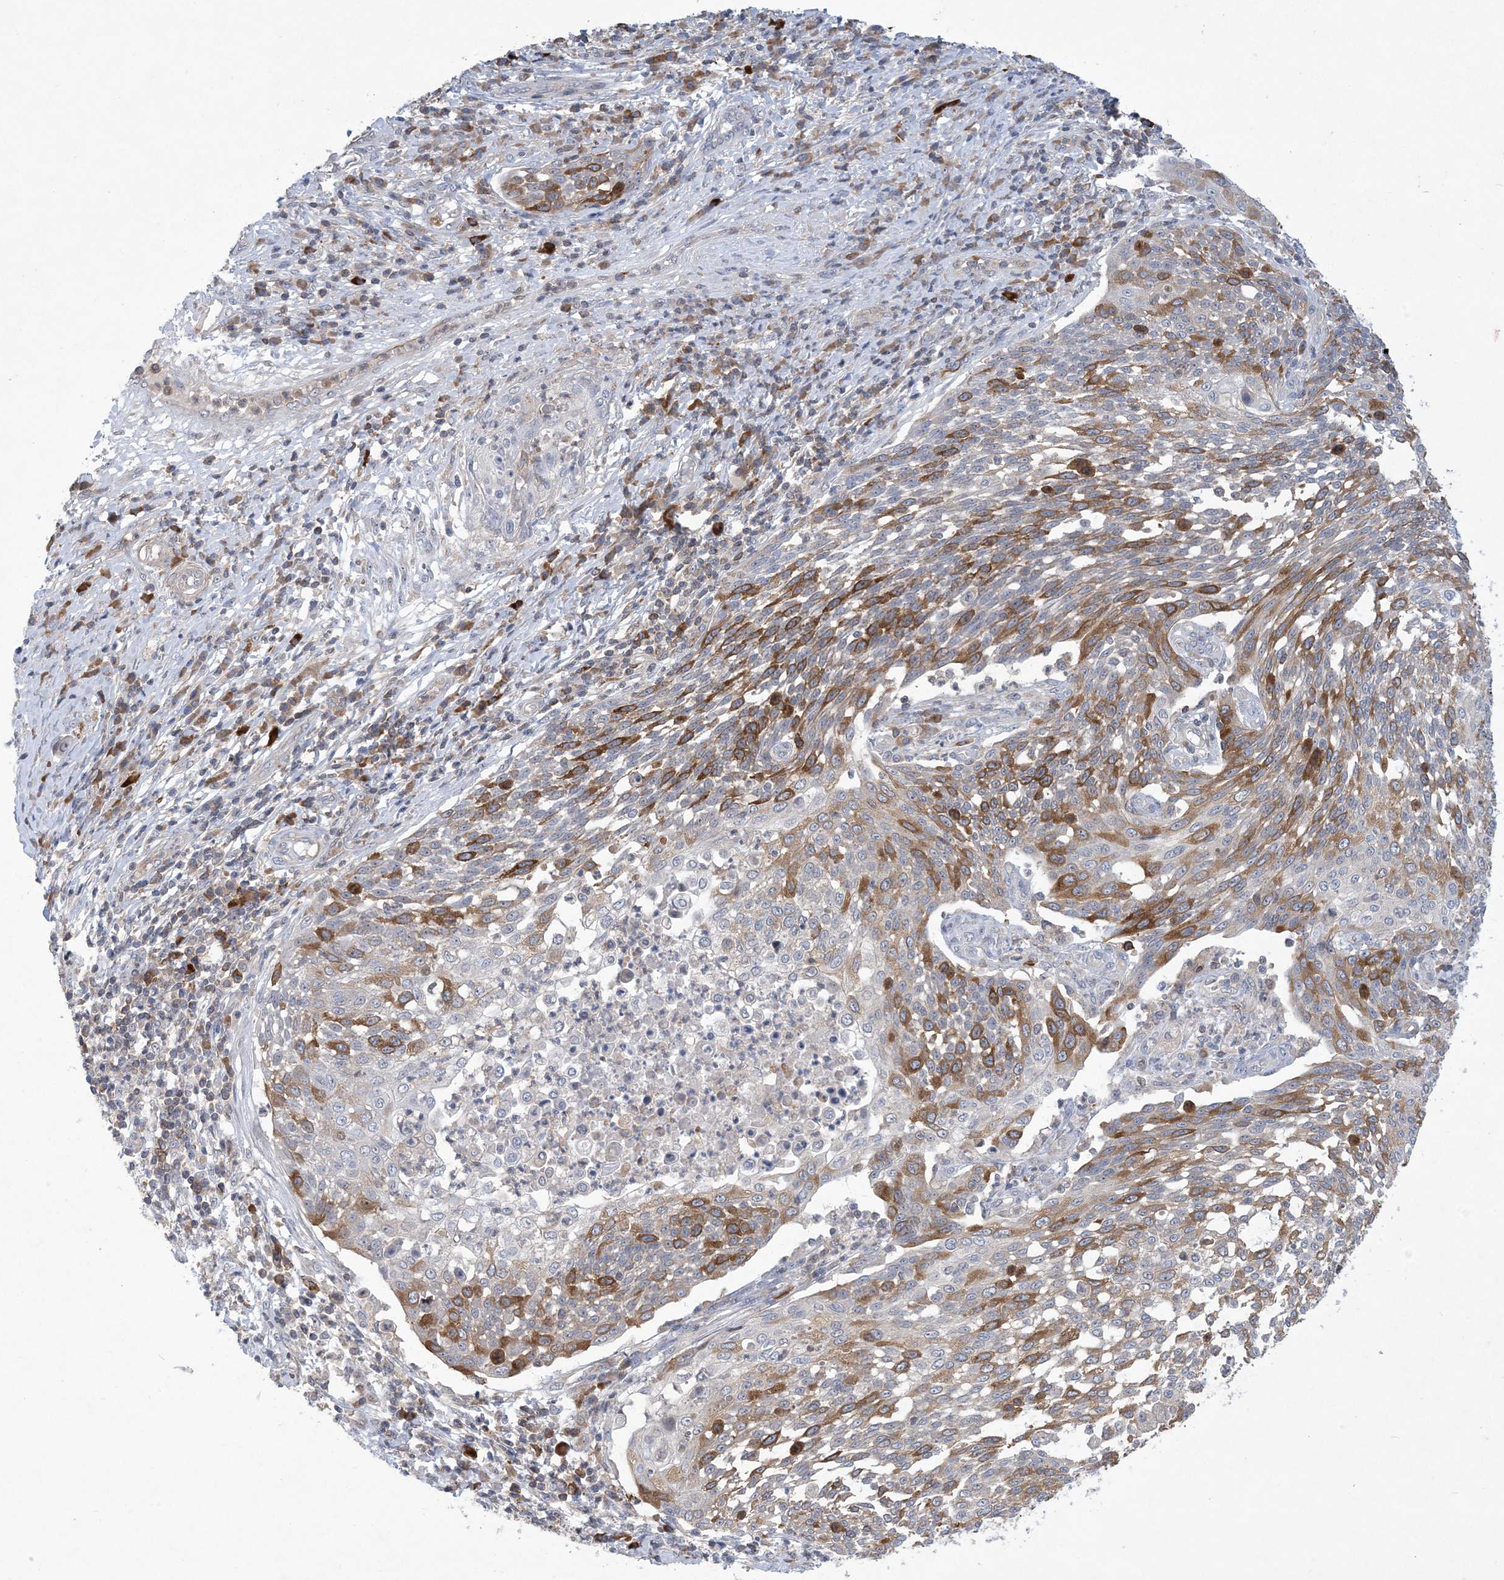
{"staining": {"intensity": "moderate", "quantity": "25%-75%", "location": "cytoplasmic/membranous"}, "tissue": "cervical cancer", "cell_type": "Tumor cells", "image_type": "cancer", "snomed": [{"axis": "morphology", "description": "Squamous cell carcinoma, NOS"}, {"axis": "topography", "description": "Cervix"}], "caption": "This is an image of immunohistochemistry staining of squamous cell carcinoma (cervical), which shows moderate positivity in the cytoplasmic/membranous of tumor cells.", "gene": "AOC1", "patient": {"sex": "female", "age": 34}}